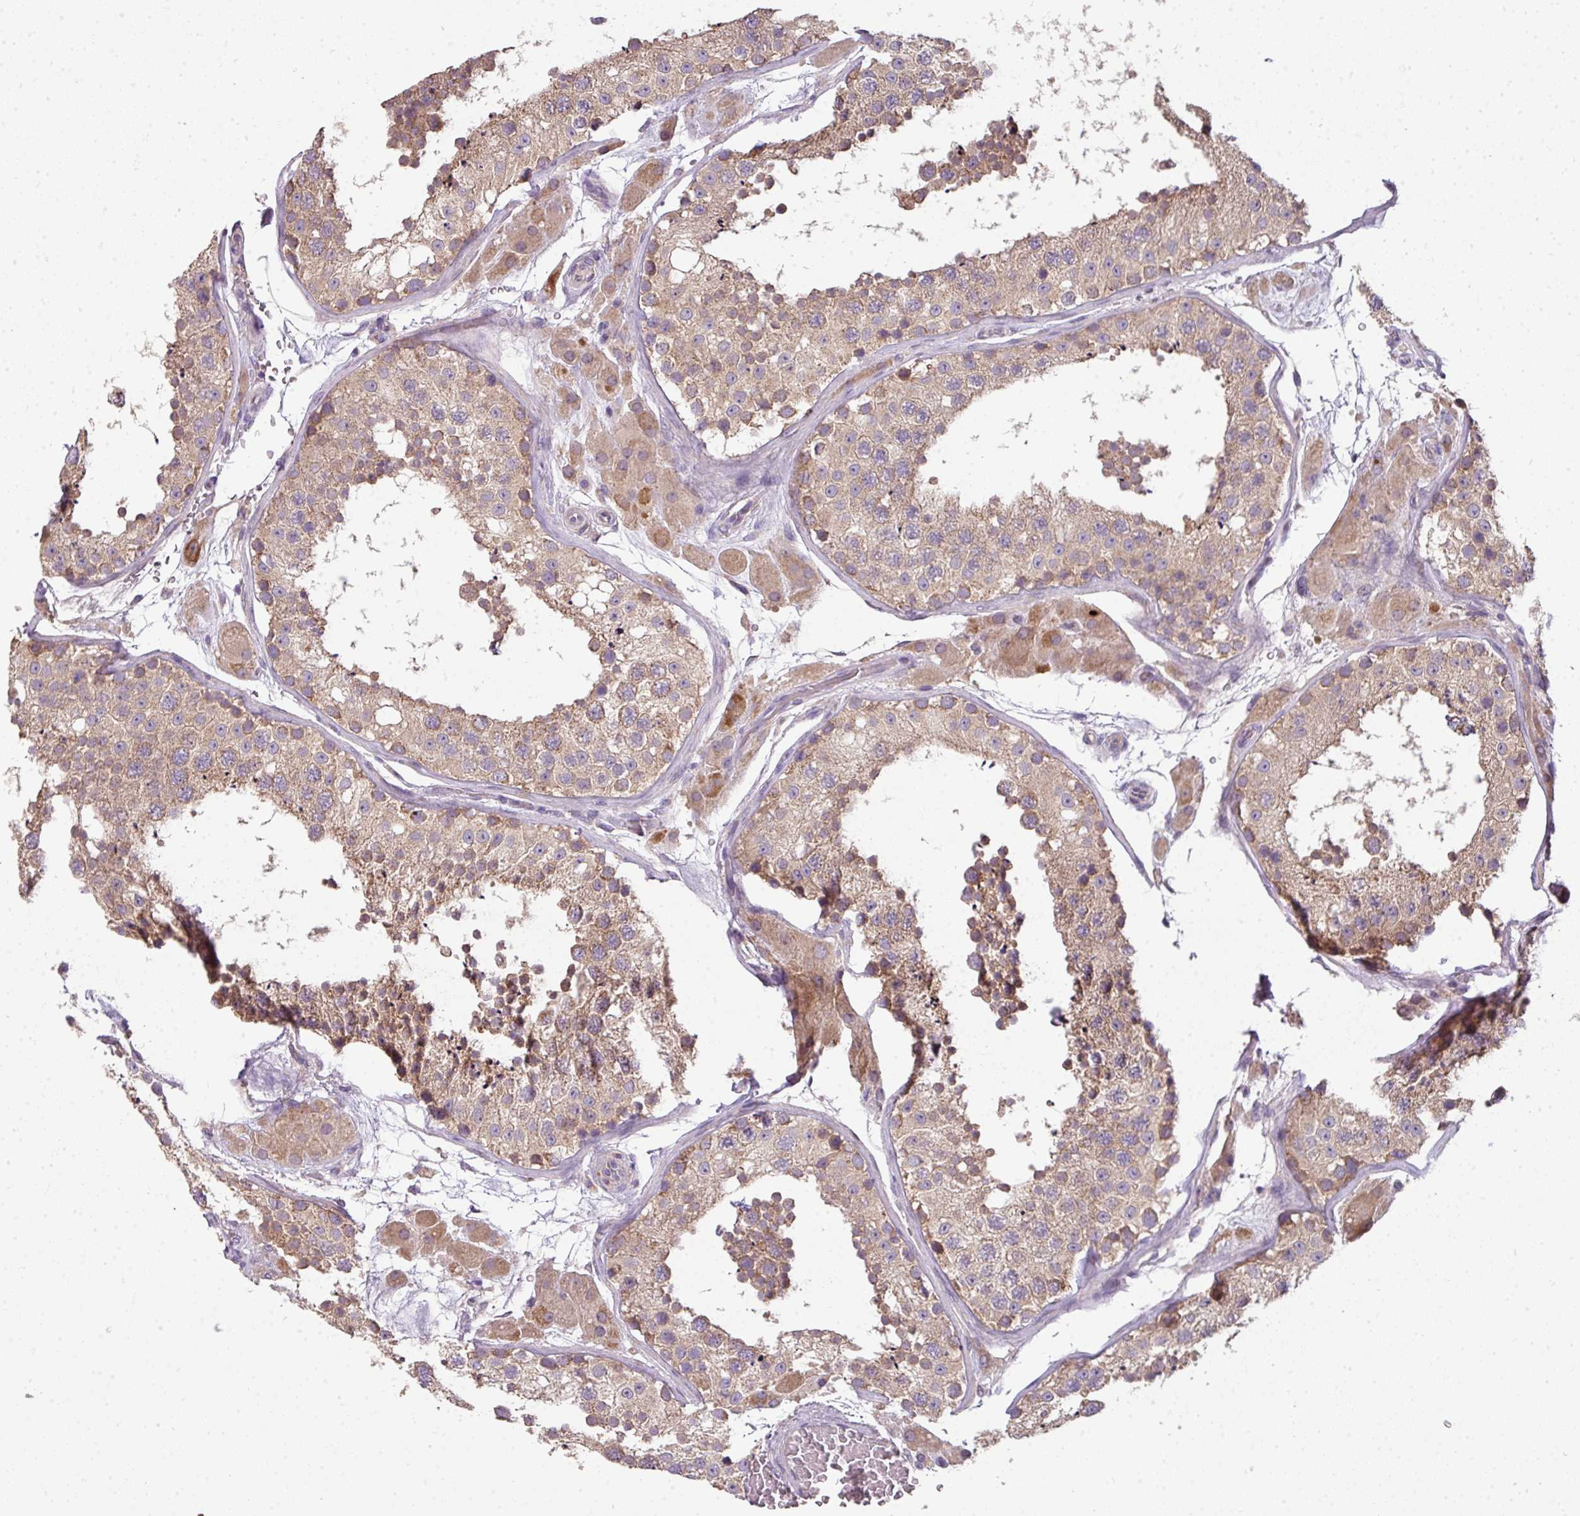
{"staining": {"intensity": "moderate", "quantity": ">75%", "location": "cytoplasmic/membranous"}, "tissue": "testis", "cell_type": "Cells in seminiferous ducts", "image_type": "normal", "snomed": [{"axis": "morphology", "description": "Normal tissue, NOS"}, {"axis": "topography", "description": "Testis"}], "caption": "This histopathology image reveals benign testis stained with immunohistochemistry to label a protein in brown. The cytoplasmic/membranous of cells in seminiferous ducts show moderate positivity for the protein. Nuclei are counter-stained blue.", "gene": "PALS2", "patient": {"sex": "male", "age": 26}}